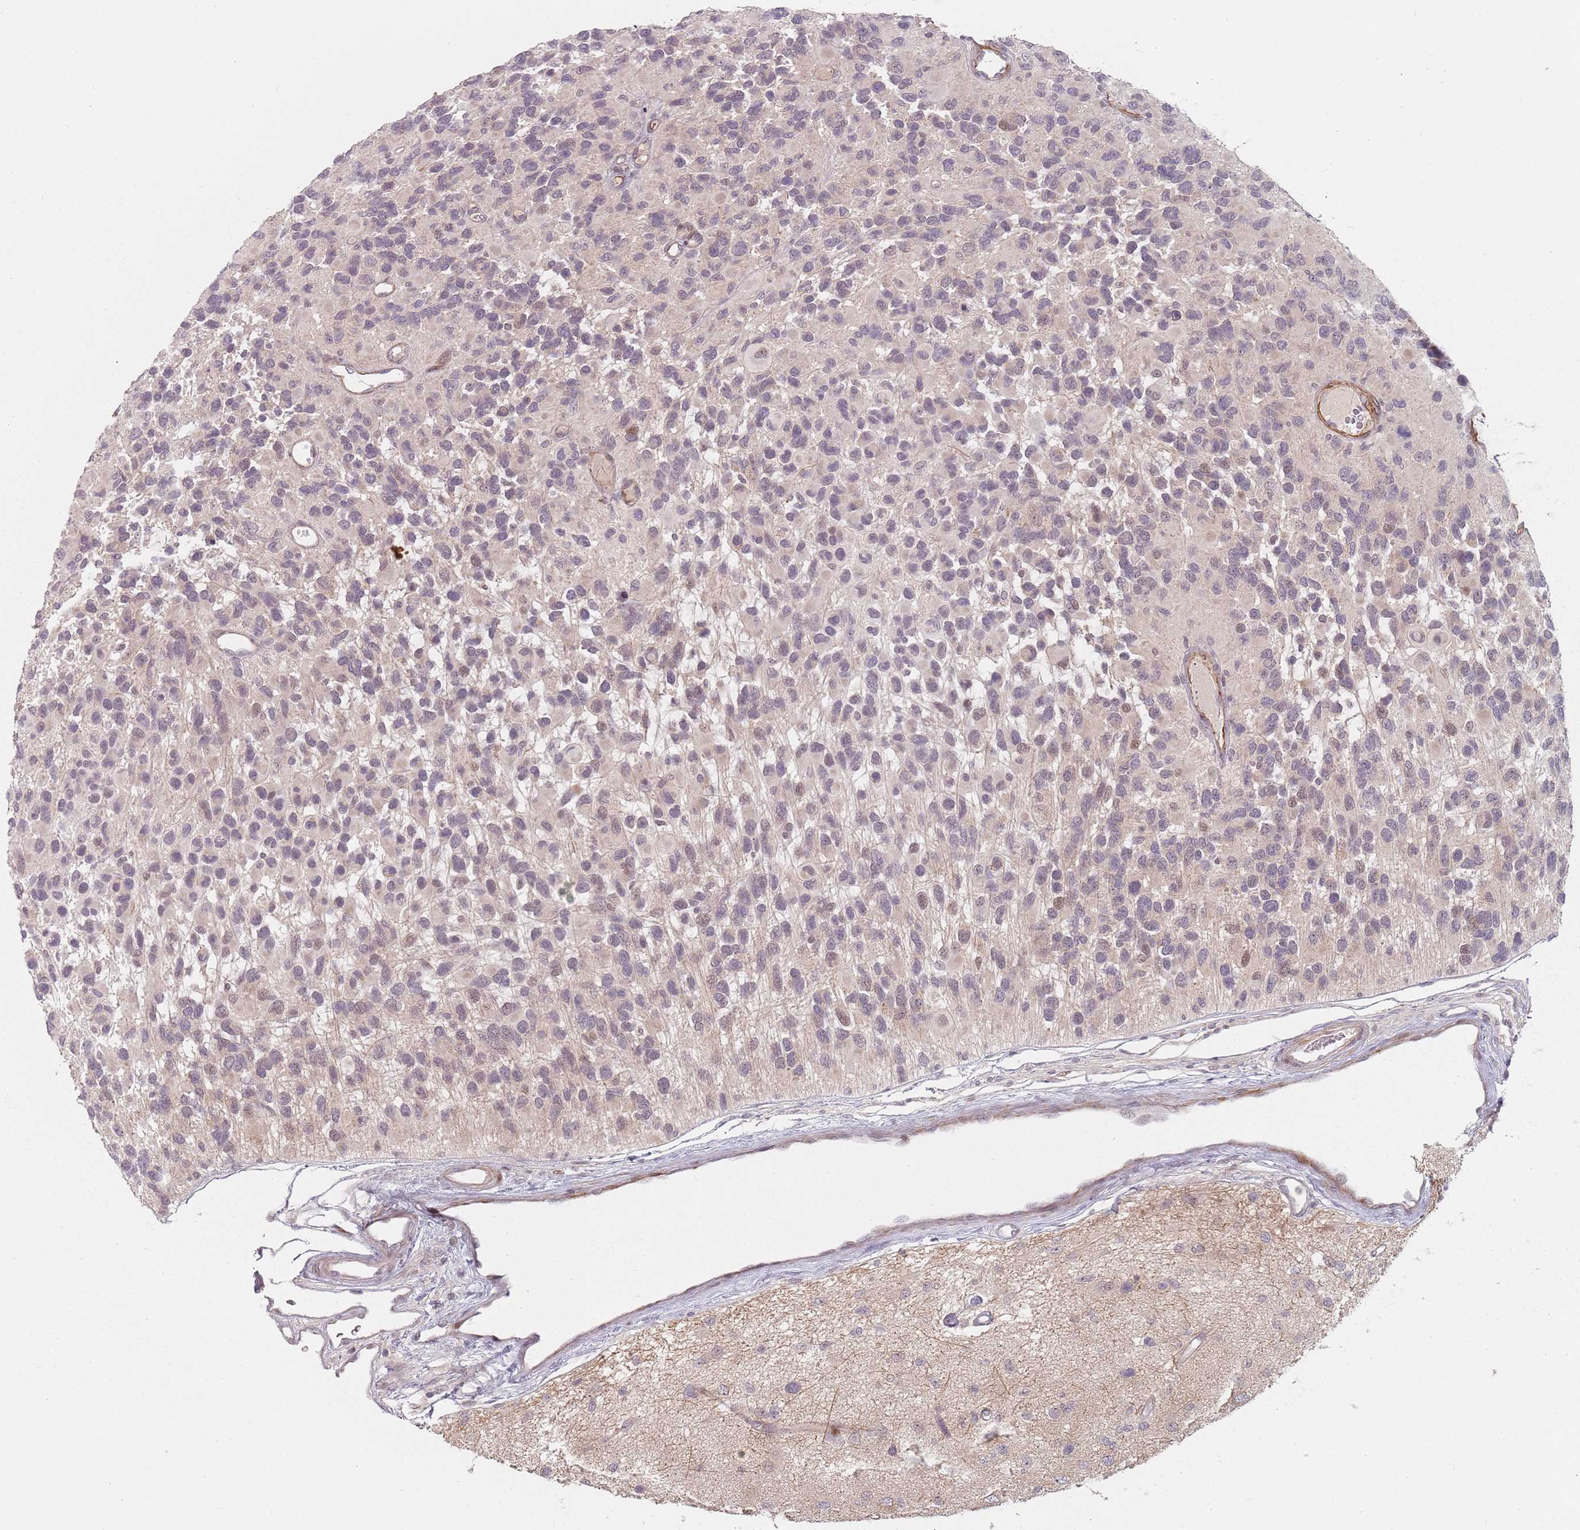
{"staining": {"intensity": "negative", "quantity": "none", "location": "none"}, "tissue": "glioma", "cell_type": "Tumor cells", "image_type": "cancer", "snomed": [{"axis": "morphology", "description": "Glioma, malignant, High grade"}, {"axis": "topography", "description": "Brain"}], "caption": "Tumor cells show no significant protein positivity in high-grade glioma (malignant).", "gene": "RPS6KA2", "patient": {"sex": "male", "age": 77}}